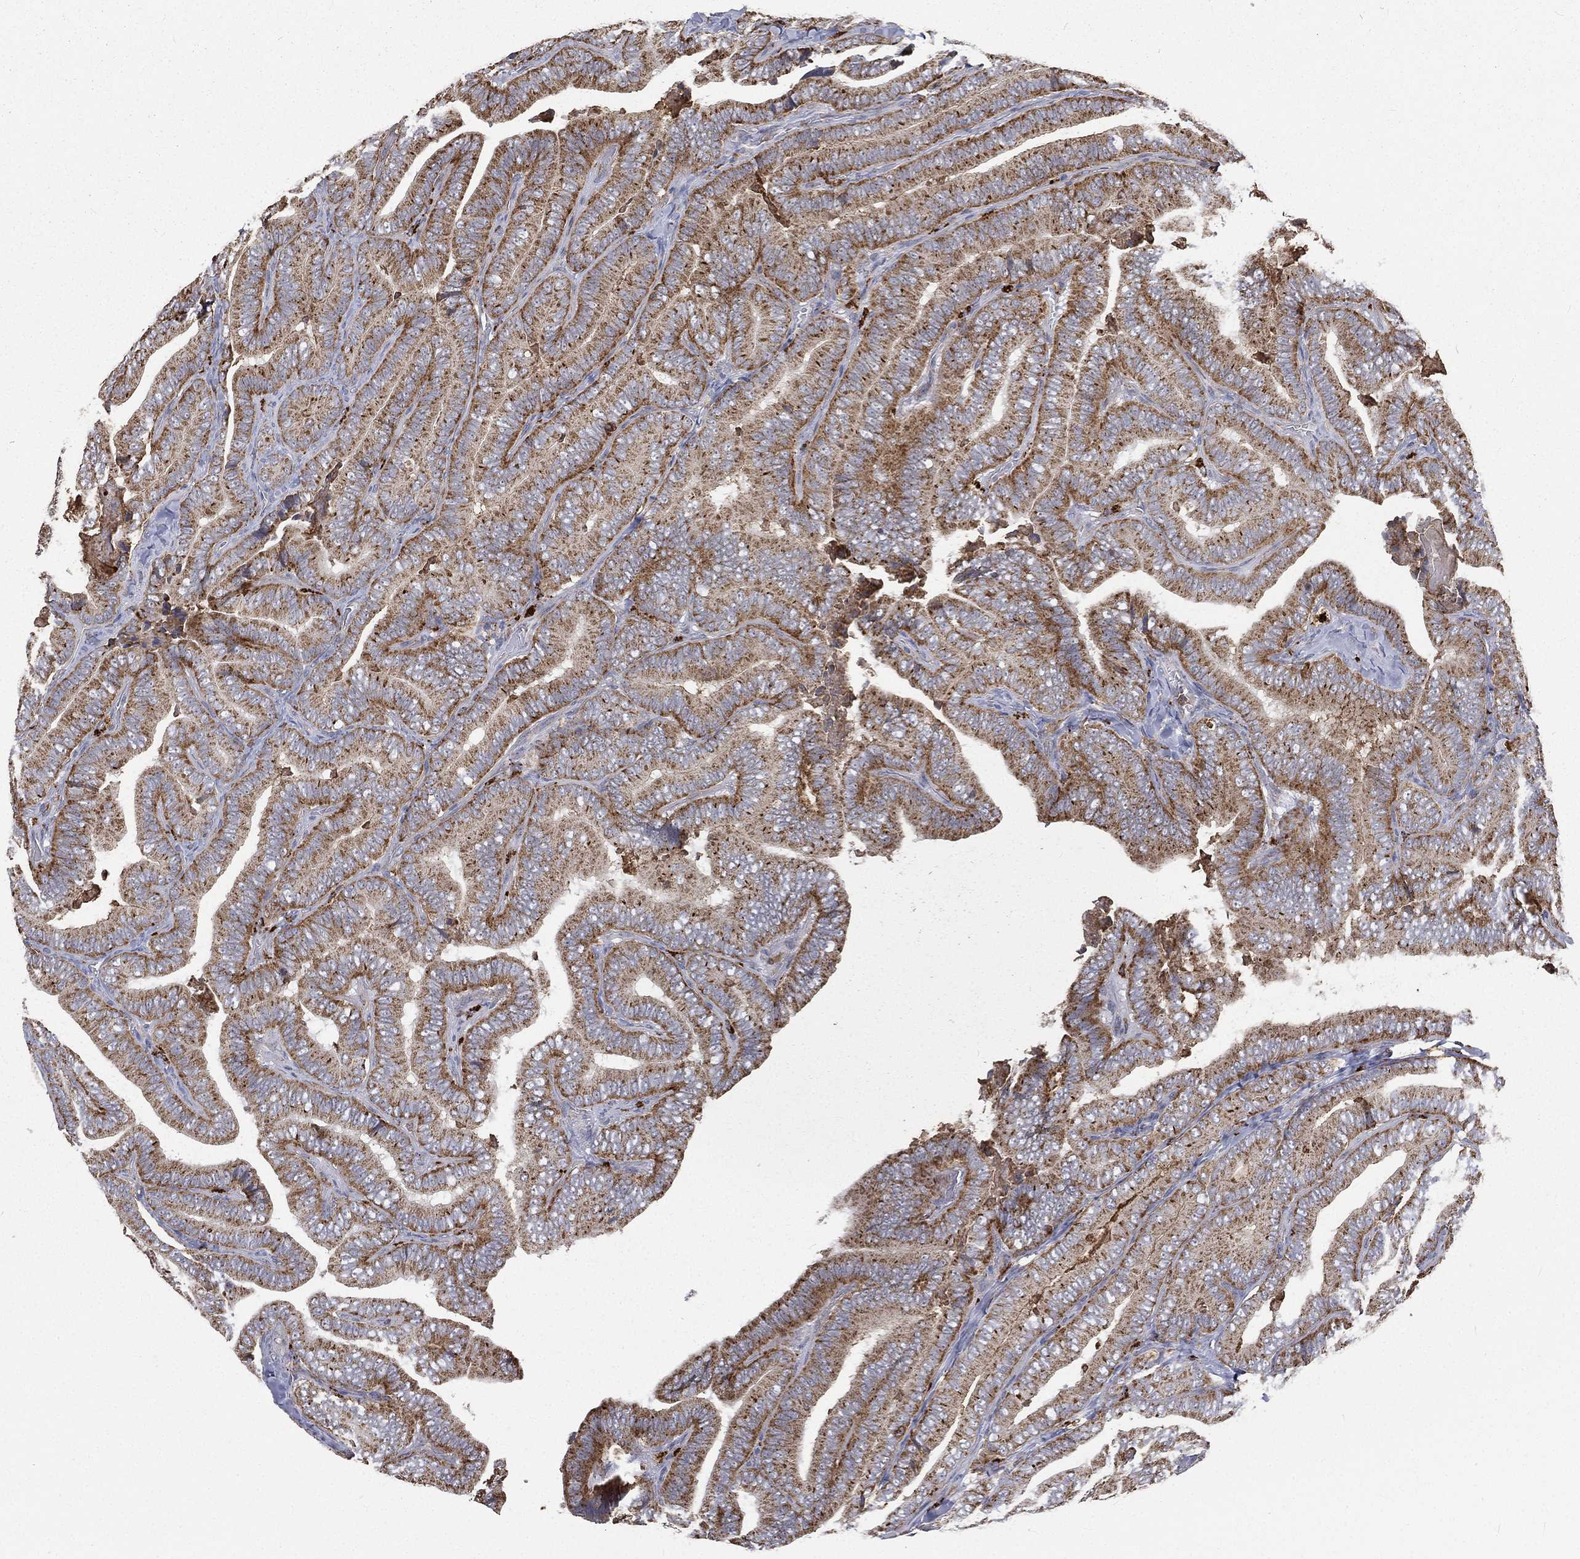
{"staining": {"intensity": "strong", "quantity": "25%-75%", "location": "cytoplasmic/membranous"}, "tissue": "thyroid cancer", "cell_type": "Tumor cells", "image_type": "cancer", "snomed": [{"axis": "morphology", "description": "Papillary adenocarcinoma, NOS"}, {"axis": "topography", "description": "Thyroid gland"}], "caption": "Immunohistochemical staining of thyroid cancer reveals strong cytoplasmic/membranous protein staining in about 25%-75% of tumor cells. The staining is performed using DAB brown chromogen to label protein expression. The nuclei are counter-stained blue using hematoxylin.", "gene": "RIN3", "patient": {"sex": "male", "age": 61}}